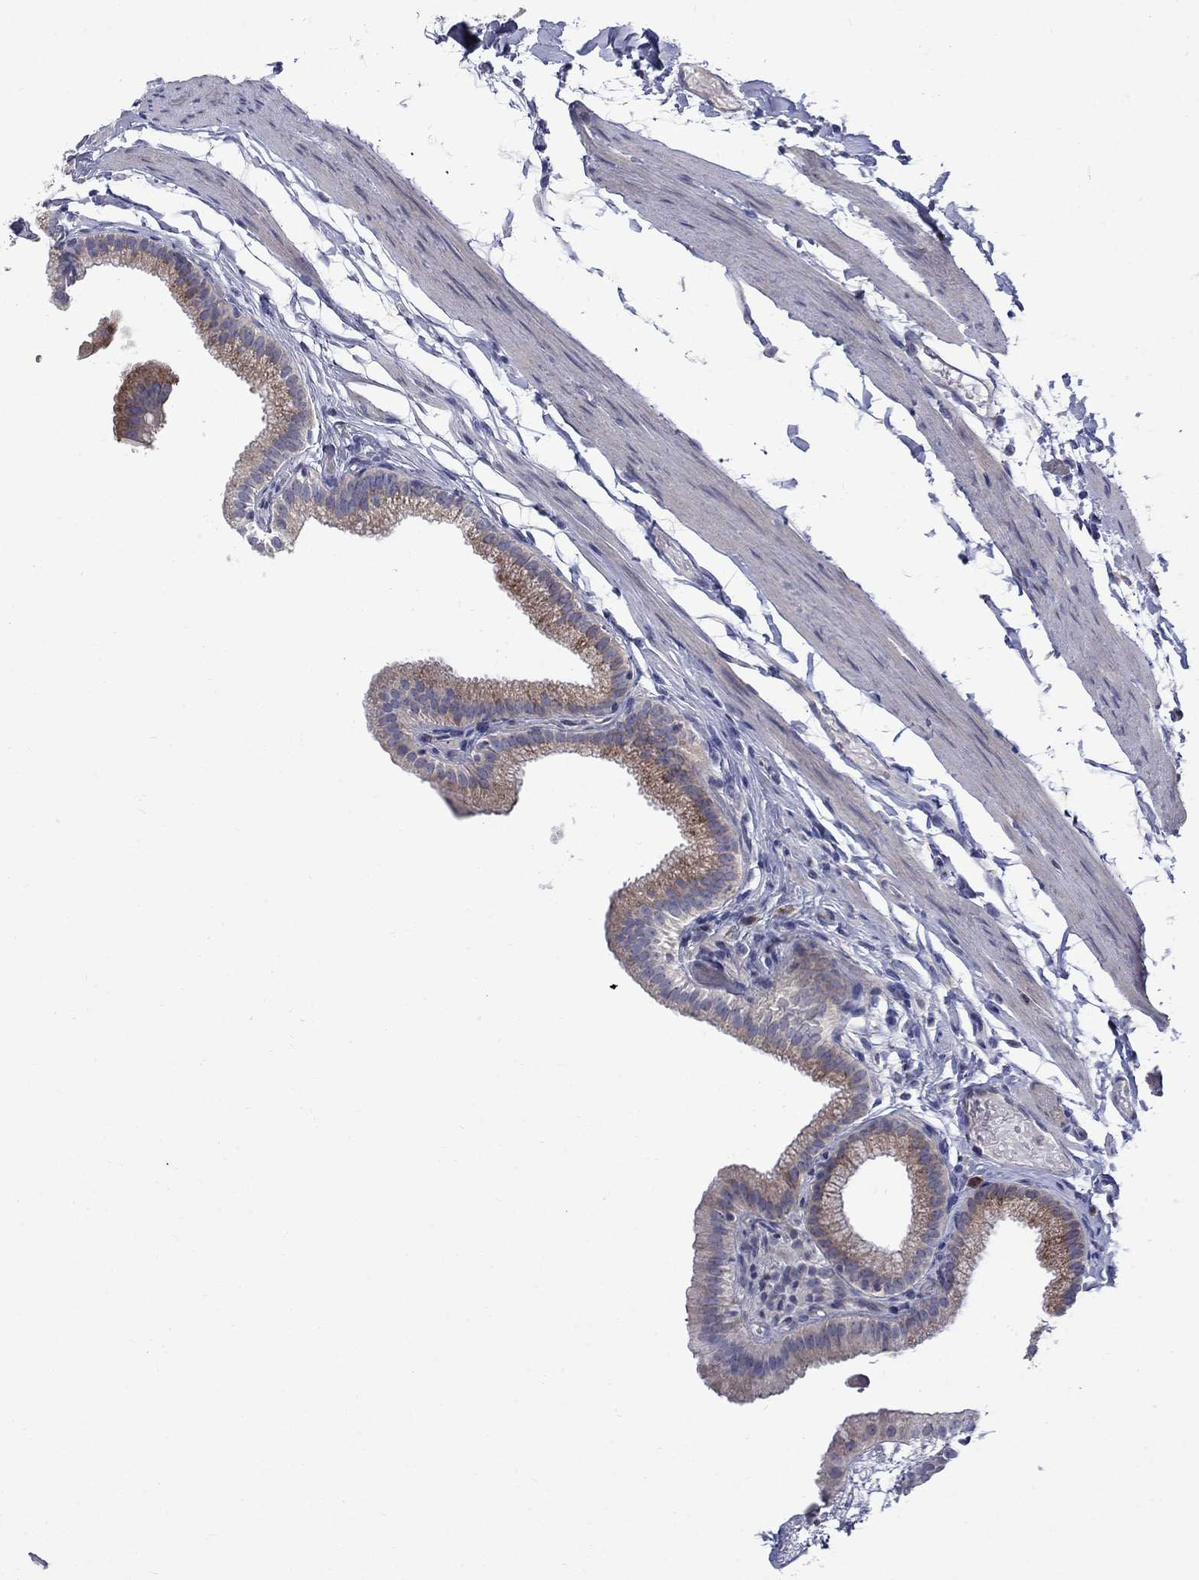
{"staining": {"intensity": "moderate", "quantity": "25%-75%", "location": "cytoplasmic/membranous"}, "tissue": "gallbladder", "cell_type": "Glandular cells", "image_type": "normal", "snomed": [{"axis": "morphology", "description": "Normal tissue, NOS"}, {"axis": "topography", "description": "Gallbladder"}], "caption": "This micrograph exhibits immunohistochemistry staining of normal human gallbladder, with medium moderate cytoplasmic/membranous staining in about 25%-75% of glandular cells.", "gene": "ASNS", "patient": {"sex": "female", "age": 45}}